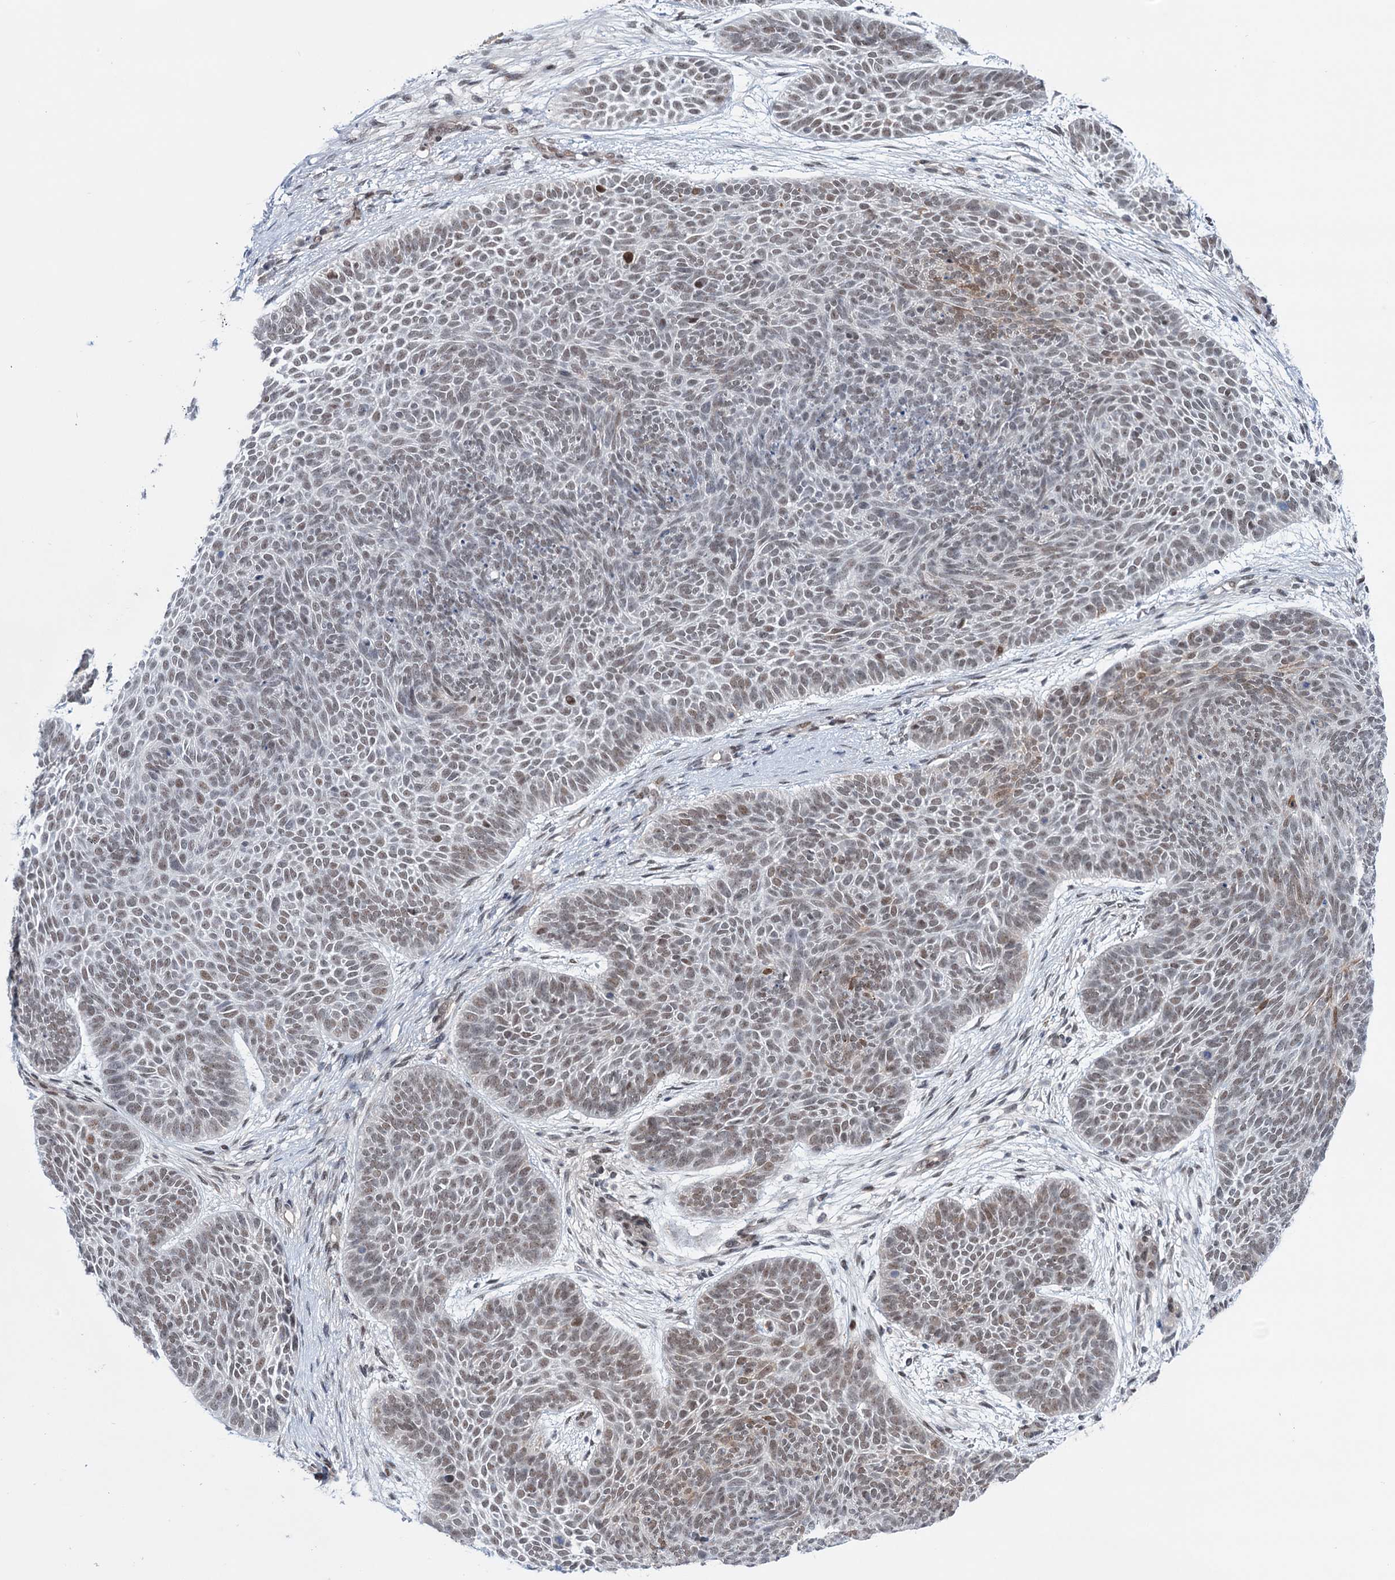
{"staining": {"intensity": "weak", "quantity": "25%-75%", "location": "nuclear"}, "tissue": "skin cancer", "cell_type": "Tumor cells", "image_type": "cancer", "snomed": [{"axis": "morphology", "description": "Basal cell carcinoma"}, {"axis": "topography", "description": "Skin"}], "caption": "Basal cell carcinoma (skin) was stained to show a protein in brown. There is low levels of weak nuclear positivity in approximately 25%-75% of tumor cells. The protein of interest is shown in brown color, while the nuclei are stained blue.", "gene": "FAM53A", "patient": {"sex": "male", "age": 85}}